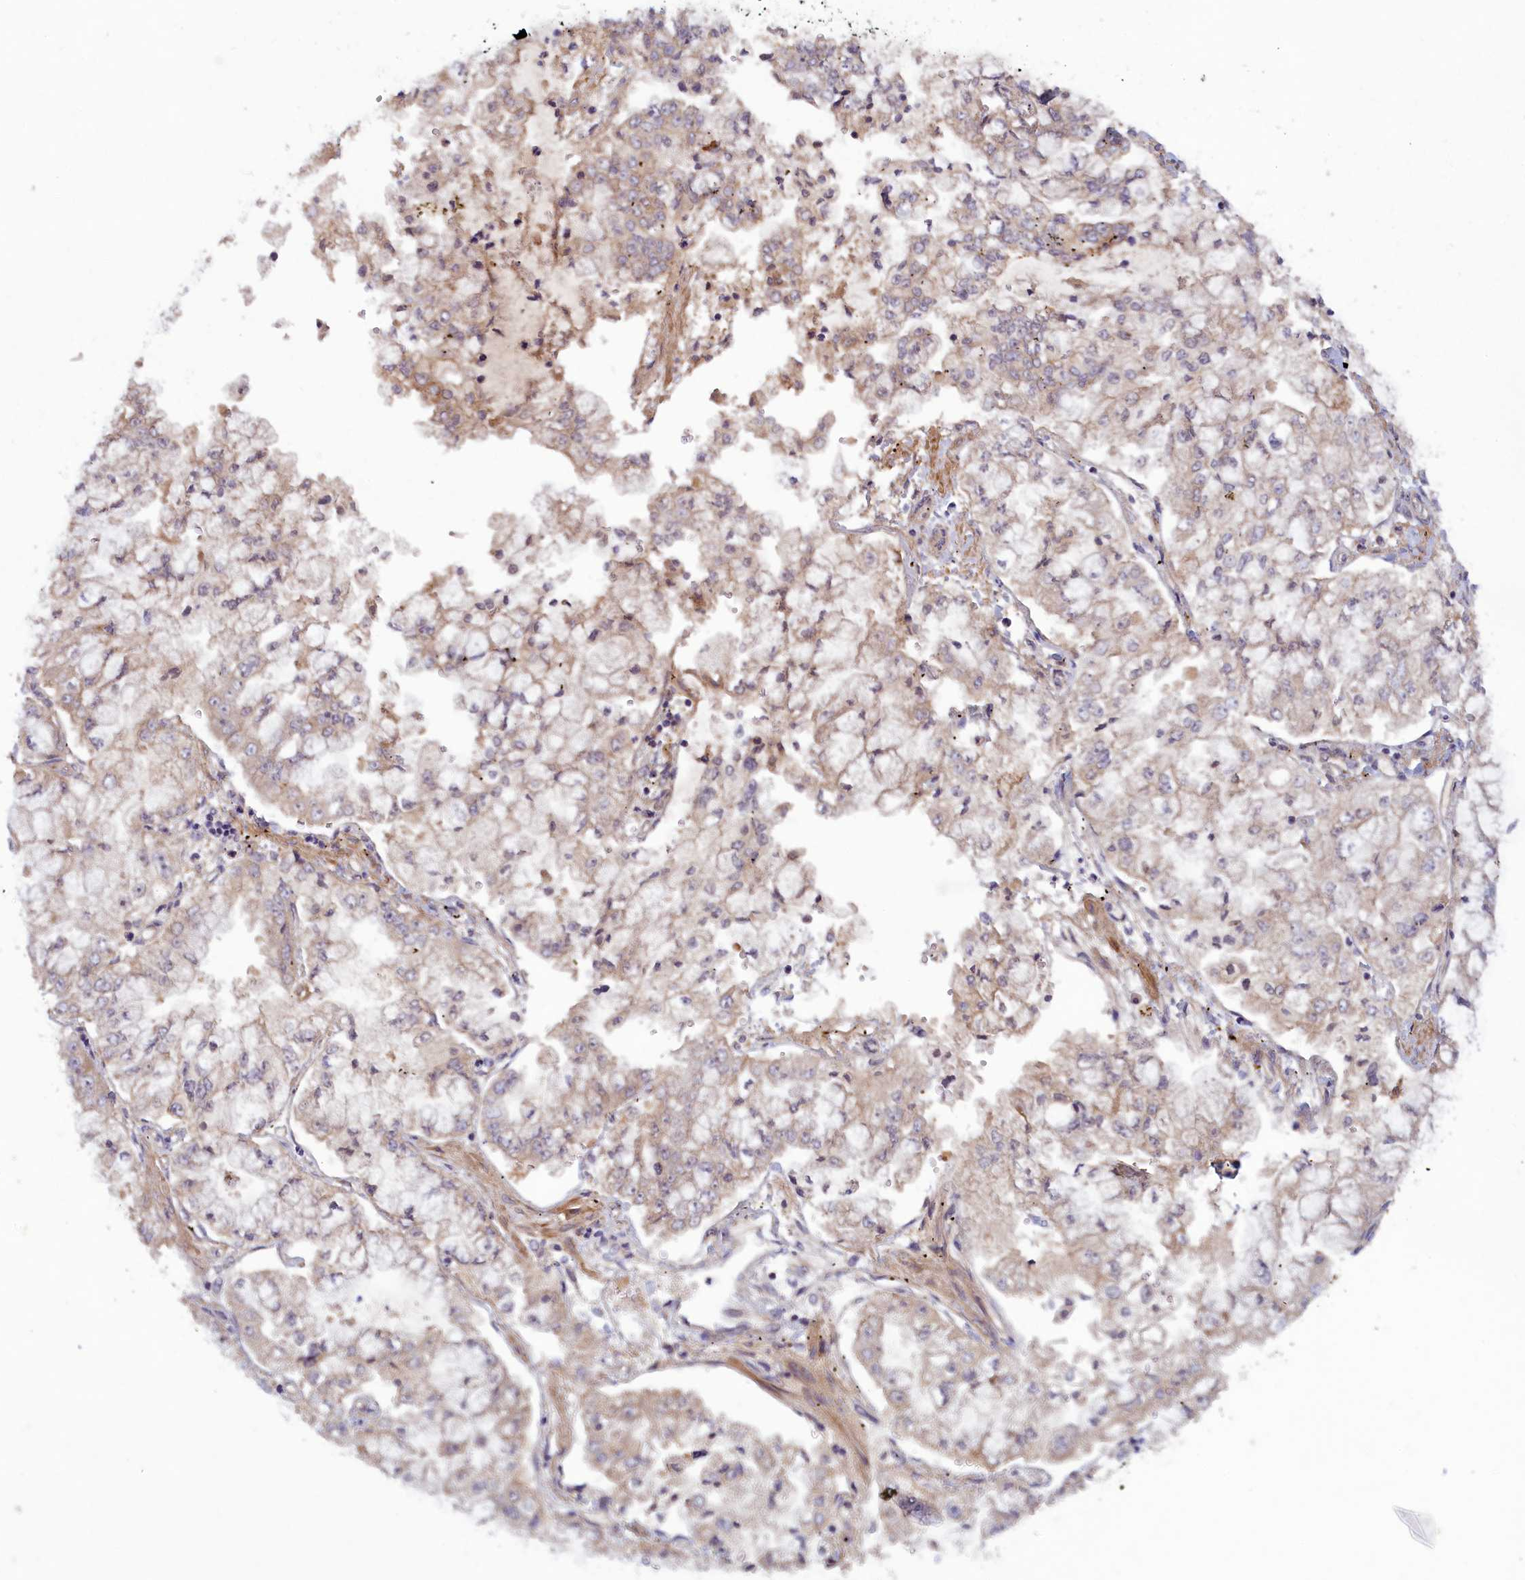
{"staining": {"intensity": "weak", "quantity": "25%-75%", "location": "cytoplasmic/membranous"}, "tissue": "stomach cancer", "cell_type": "Tumor cells", "image_type": "cancer", "snomed": [{"axis": "morphology", "description": "Adenocarcinoma, NOS"}, {"axis": "topography", "description": "Stomach"}], "caption": "Stomach cancer (adenocarcinoma) tissue demonstrates weak cytoplasmic/membranous expression in about 25%-75% of tumor cells, visualized by immunohistochemistry.", "gene": "NUBP1", "patient": {"sex": "male", "age": 76}}